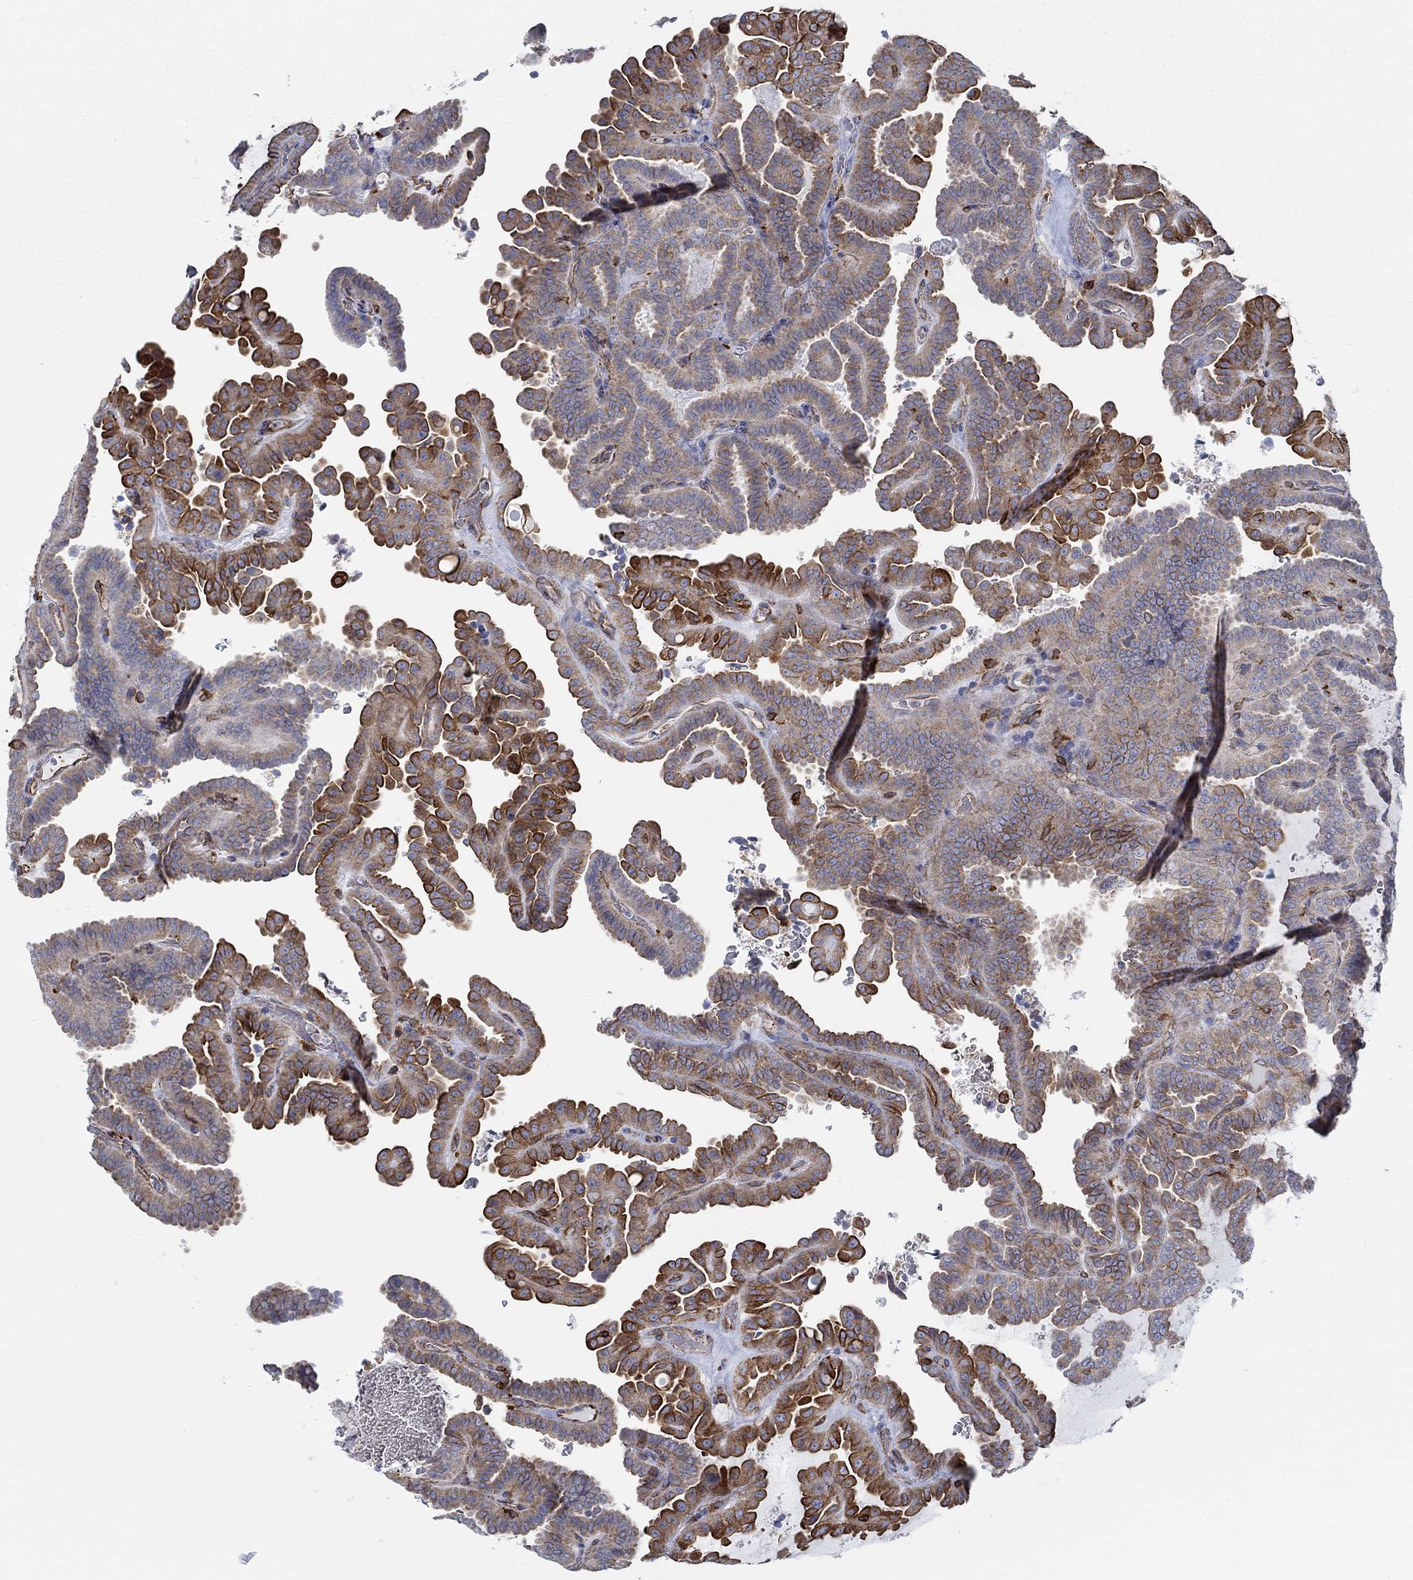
{"staining": {"intensity": "strong", "quantity": "25%-75%", "location": "cytoplasmic/membranous"}, "tissue": "thyroid cancer", "cell_type": "Tumor cells", "image_type": "cancer", "snomed": [{"axis": "morphology", "description": "Papillary adenocarcinoma, NOS"}, {"axis": "topography", "description": "Thyroid gland"}], "caption": "A brown stain highlights strong cytoplasmic/membranous positivity of a protein in thyroid cancer (papillary adenocarcinoma) tumor cells.", "gene": "STC2", "patient": {"sex": "female", "age": 39}}